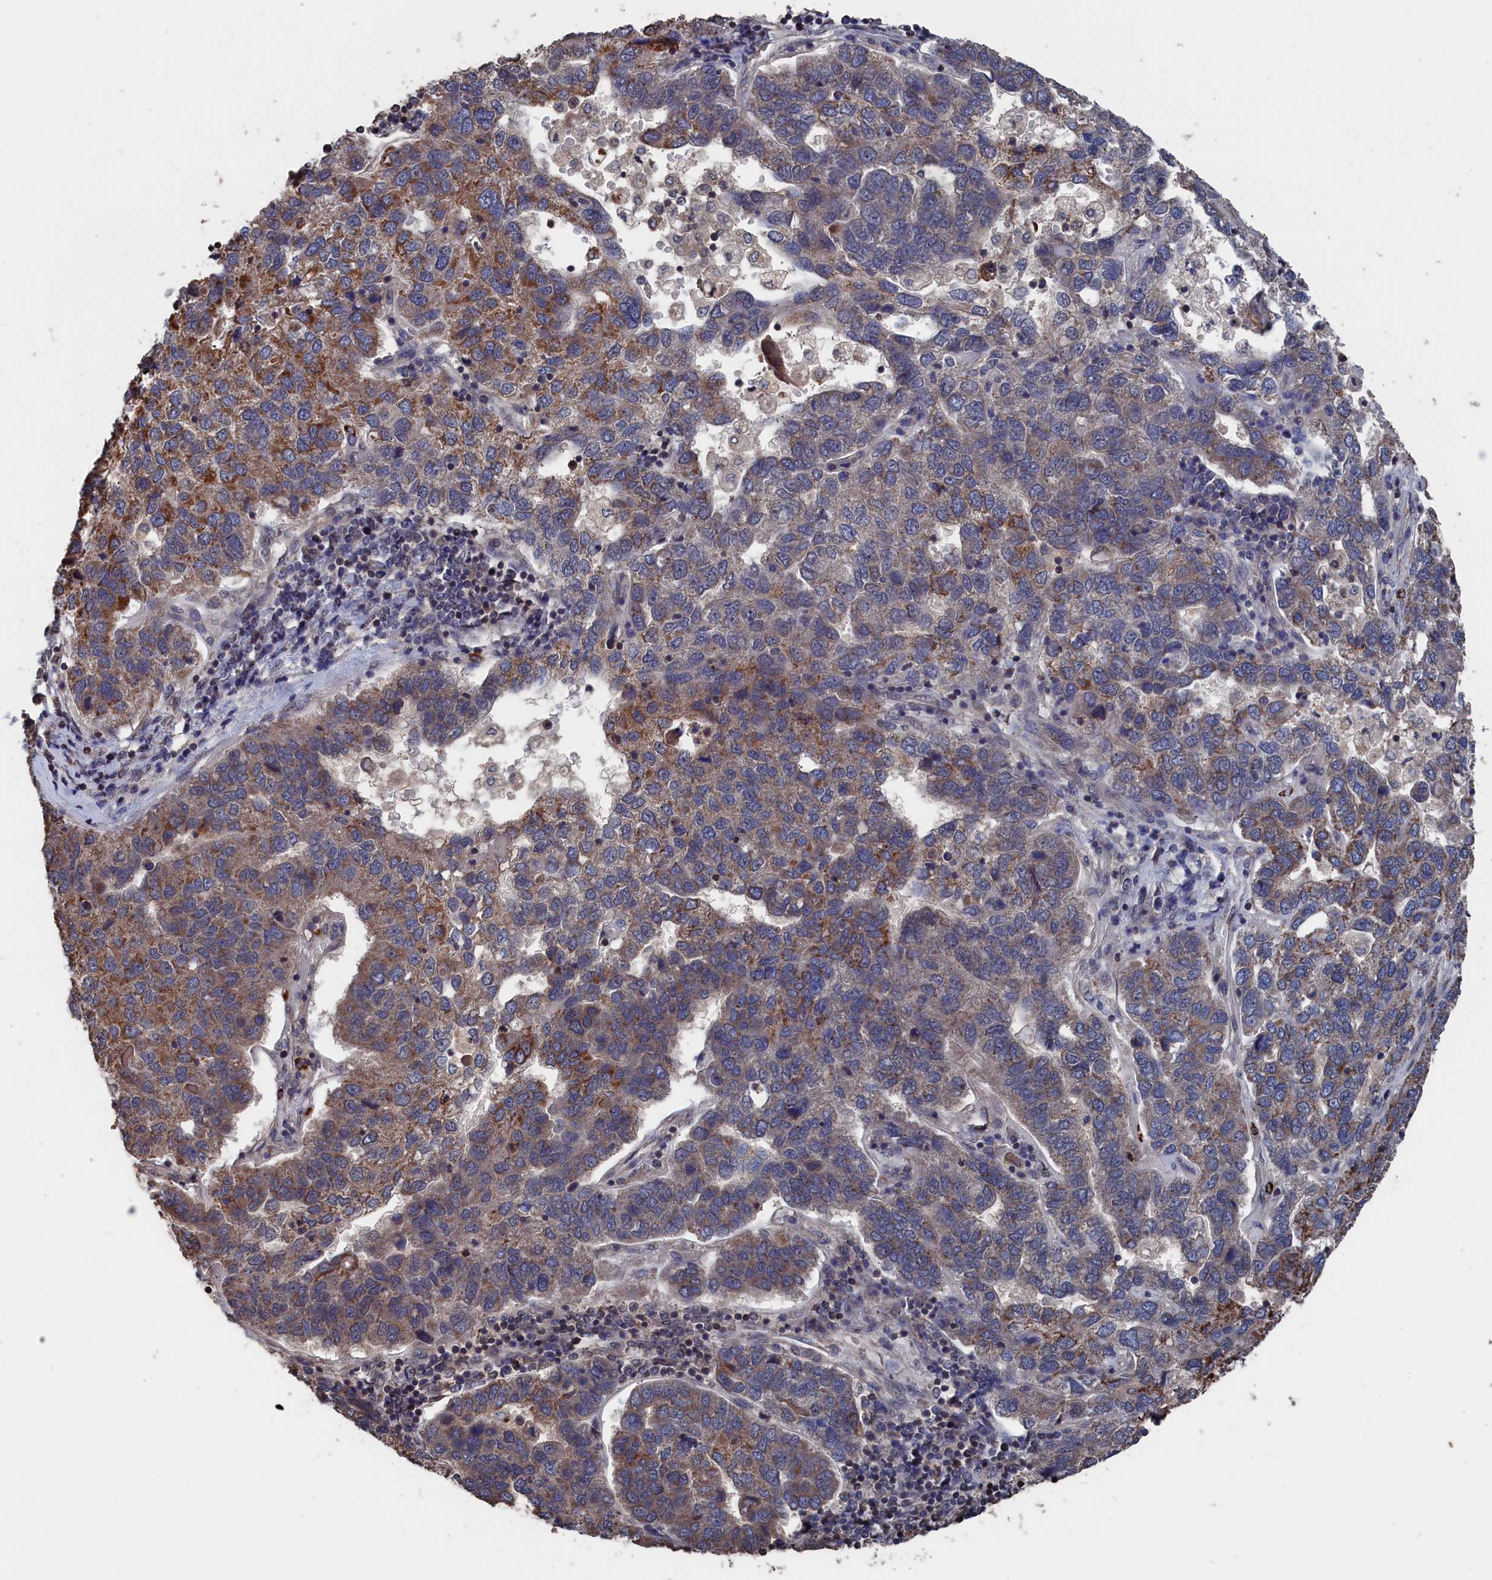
{"staining": {"intensity": "moderate", "quantity": "<25%", "location": "cytoplasmic/membranous"}, "tissue": "pancreatic cancer", "cell_type": "Tumor cells", "image_type": "cancer", "snomed": [{"axis": "morphology", "description": "Adenocarcinoma, NOS"}, {"axis": "topography", "description": "Pancreas"}], "caption": "Immunohistochemical staining of human adenocarcinoma (pancreatic) shows moderate cytoplasmic/membranous protein staining in about <25% of tumor cells.", "gene": "PDE12", "patient": {"sex": "female", "age": 61}}